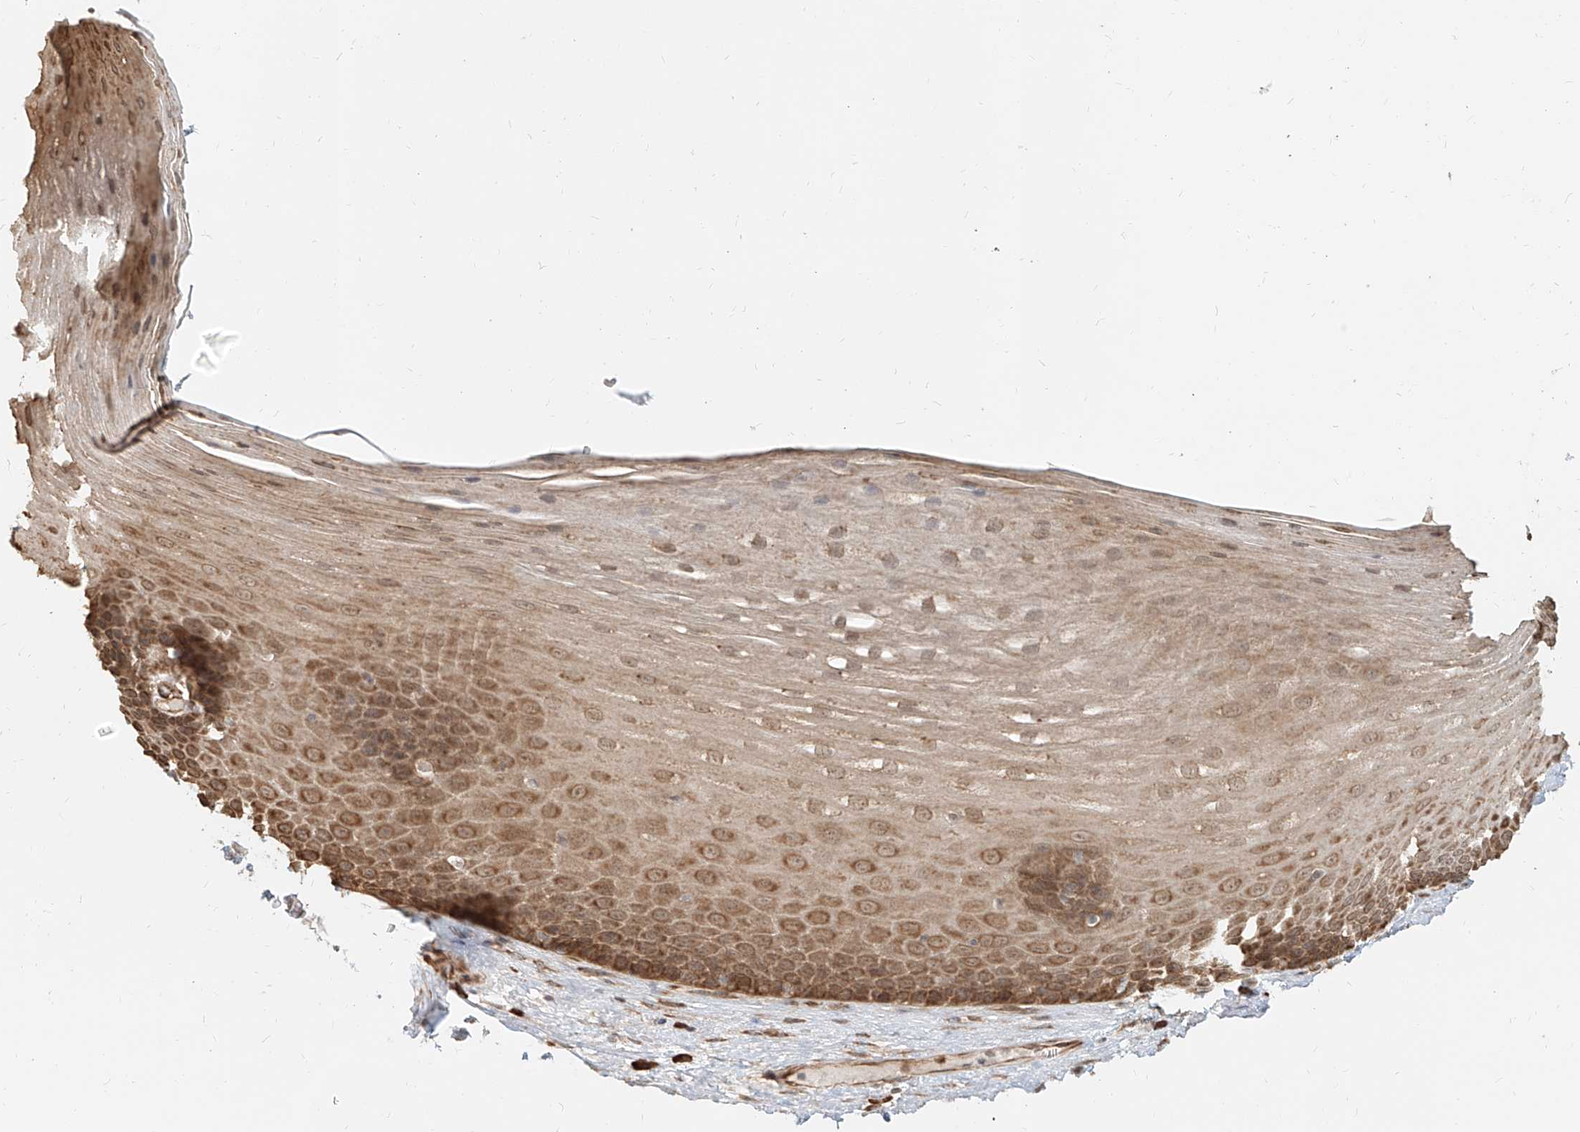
{"staining": {"intensity": "moderate", "quantity": ">75%", "location": "cytoplasmic/membranous"}, "tissue": "esophagus", "cell_type": "Squamous epithelial cells", "image_type": "normal", "snomed": [{"axis": "morphology", "description": "Normal tissue, NOS"}, {"axis": "topography", "description": "Esophagus"}], "caption": "Unremarkable esophagus exhibits moderate cytoplasmic/membranous staining in approximately >75% of squamous epithelial cells (DAB IHC with brightfield microscopy, high magnification)..", "gene": "UBE2K", "patient": {"sex": "male", "age": 62}}